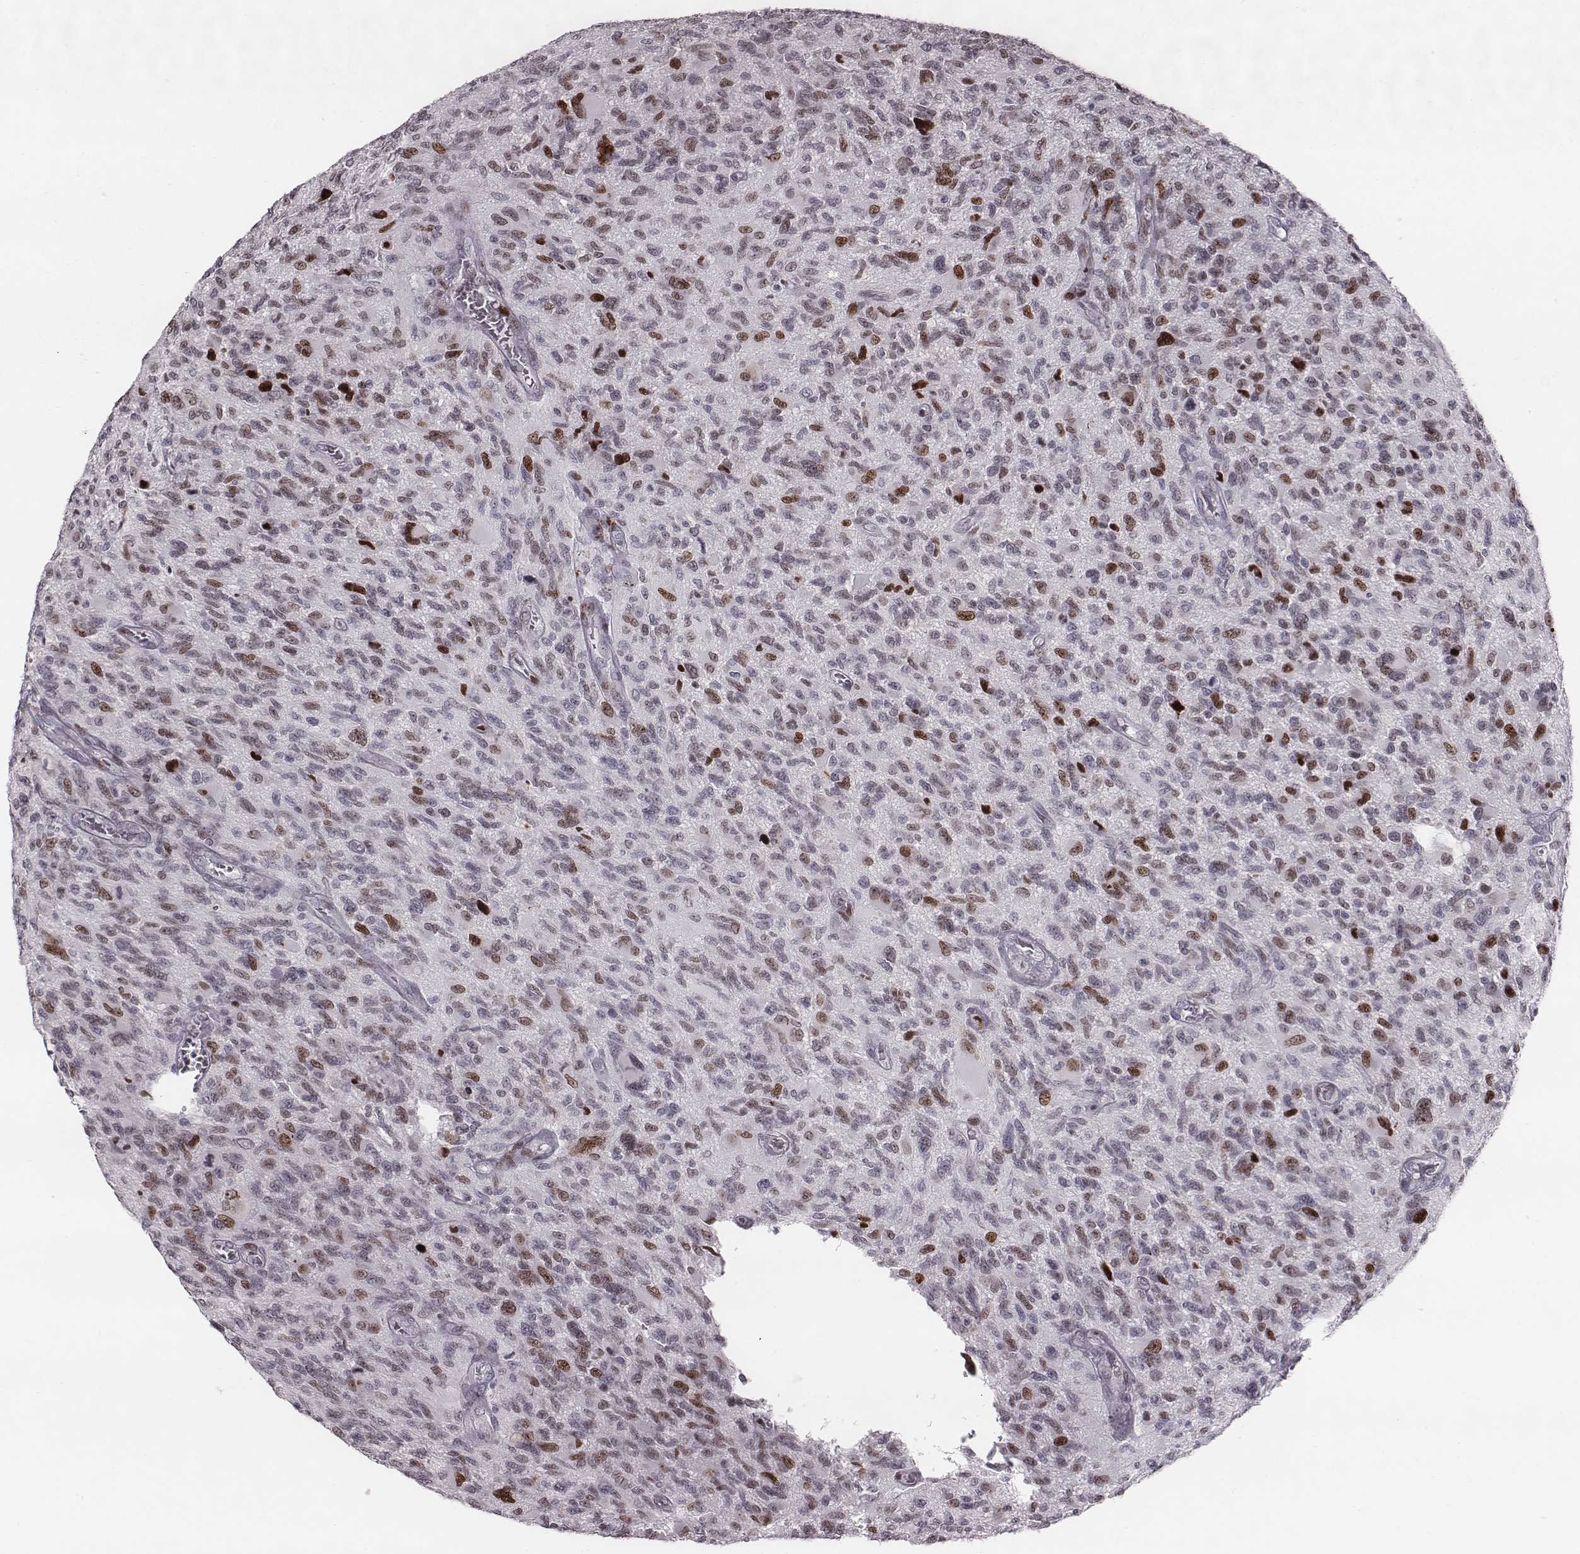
{"staining": {"intensity": "weak", "quantity": "<25%", "location": "nuclear"}, "tissue": "glioma", "cell_type": "Tumor cells", "image_type": "cancer", "snomed": [{"axis": "morphology", "description": "Glioma, malignant, NOS"}, {"axis": "morphology", "description": "Glioma, malignant, High grade"}, {"axis": "topography", "description": "Brain"}], "caption": "A high-resolution micrograph shows immunohistochemistry (IHC) staining of malignant glioma (high-grade), which exhibits no significant staining in tumor cells.", "gene": "NDC1", "patient": {"sex": "female", "age": 71}}